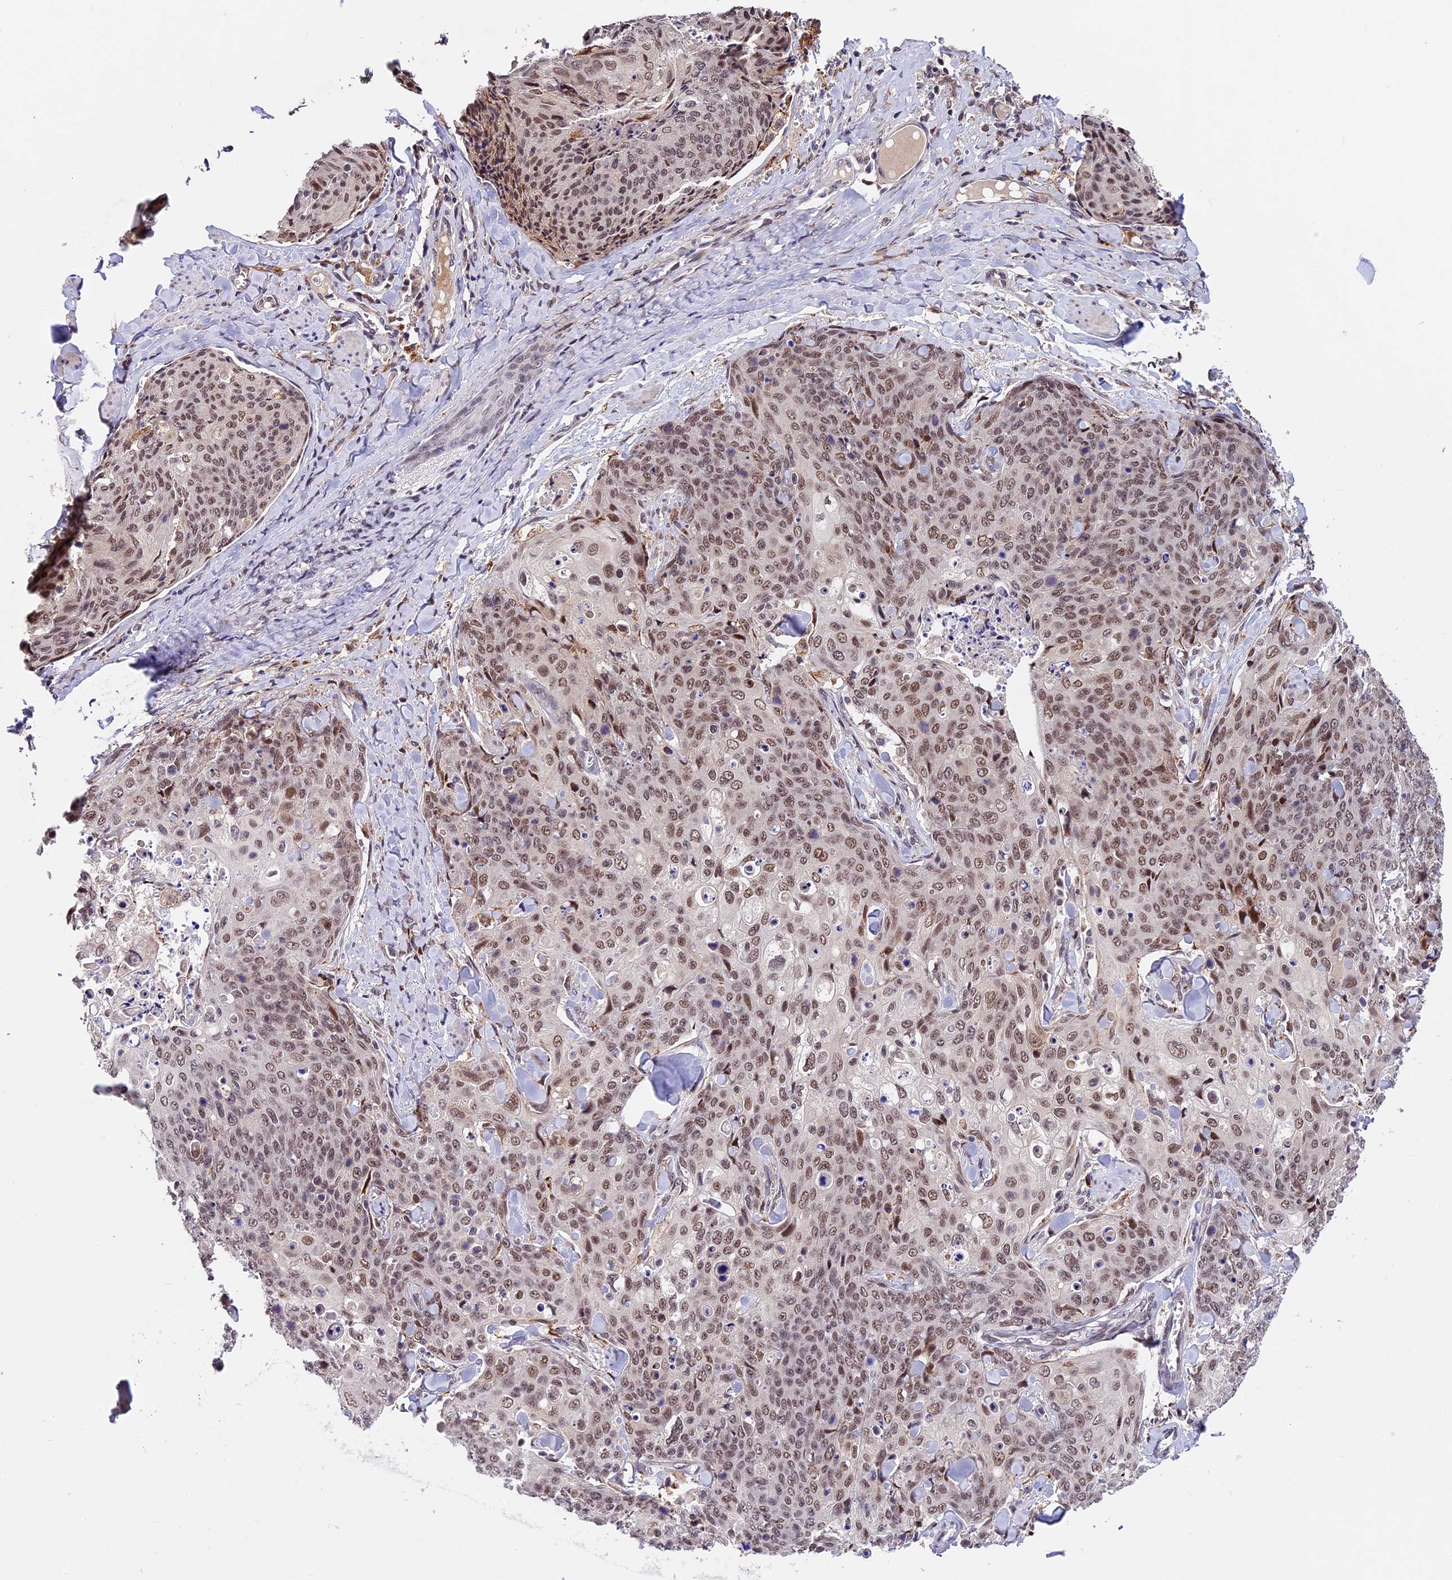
{"staining": {"intensity": "moderate", "quantity": ">75%", "location": "nuclear"}, "tissue": "skin cancer", "cell_type": "Tumor cells", "image_type": "cancer", "snomed": [{"axis": "morphology", "description": "Squamous cell carcinoma, NOS"}, {"axis": "topography", "description": "Skin"}, {"axis": "topography", "description": "Vulva"}], "caption": "DAB immunohistochemical staining of skin cancer (squamous cell carcinoma) reveals moderate nuclear protein expression in about >75% of tumor cells. (Stains: DAB (3,3'-diaminobenzidine) in brown, nuclei in blue, Microscopy: brightfield microscopy at high magnification).", "gene": "FBXO45", "patient": {"sex": "female", "age": 85}}